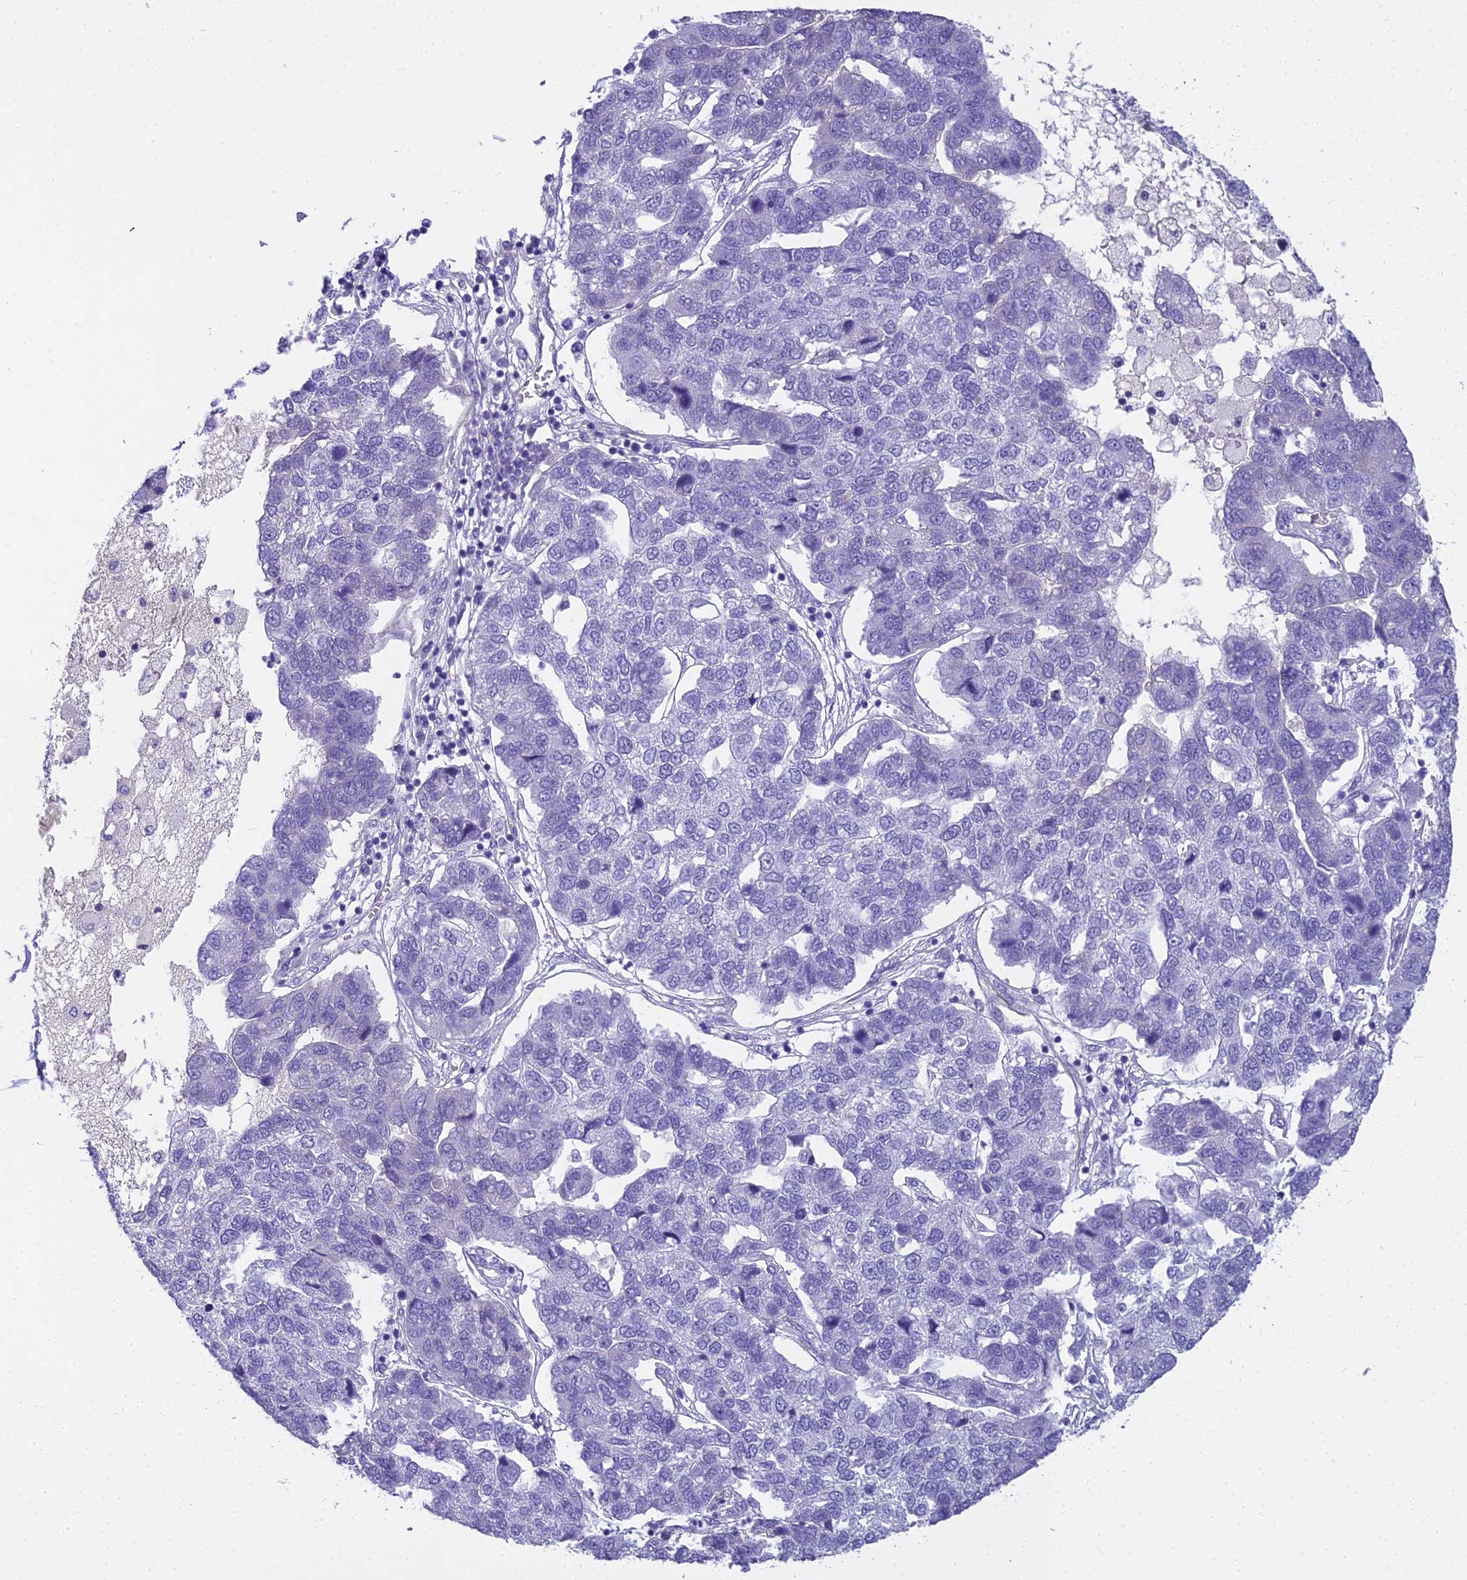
{"staining": {"intensity": "negative", "quantity": "none", "location": "none"}, "tissue": "pancreatic cancer", "cell_type": "Tumor cells", "image_type": "cancer", "snomed": [{"axis": "morphology", "description": "Adenocarcinoma, NOS"}, {"axis": "topography", "description": "Pancreas"}], "caption": "IHC of human pancreatic cancer shows no positivity in tumor cells.", "gene": "NINJ1", "patient": {"sex": "female", "age": 61}}